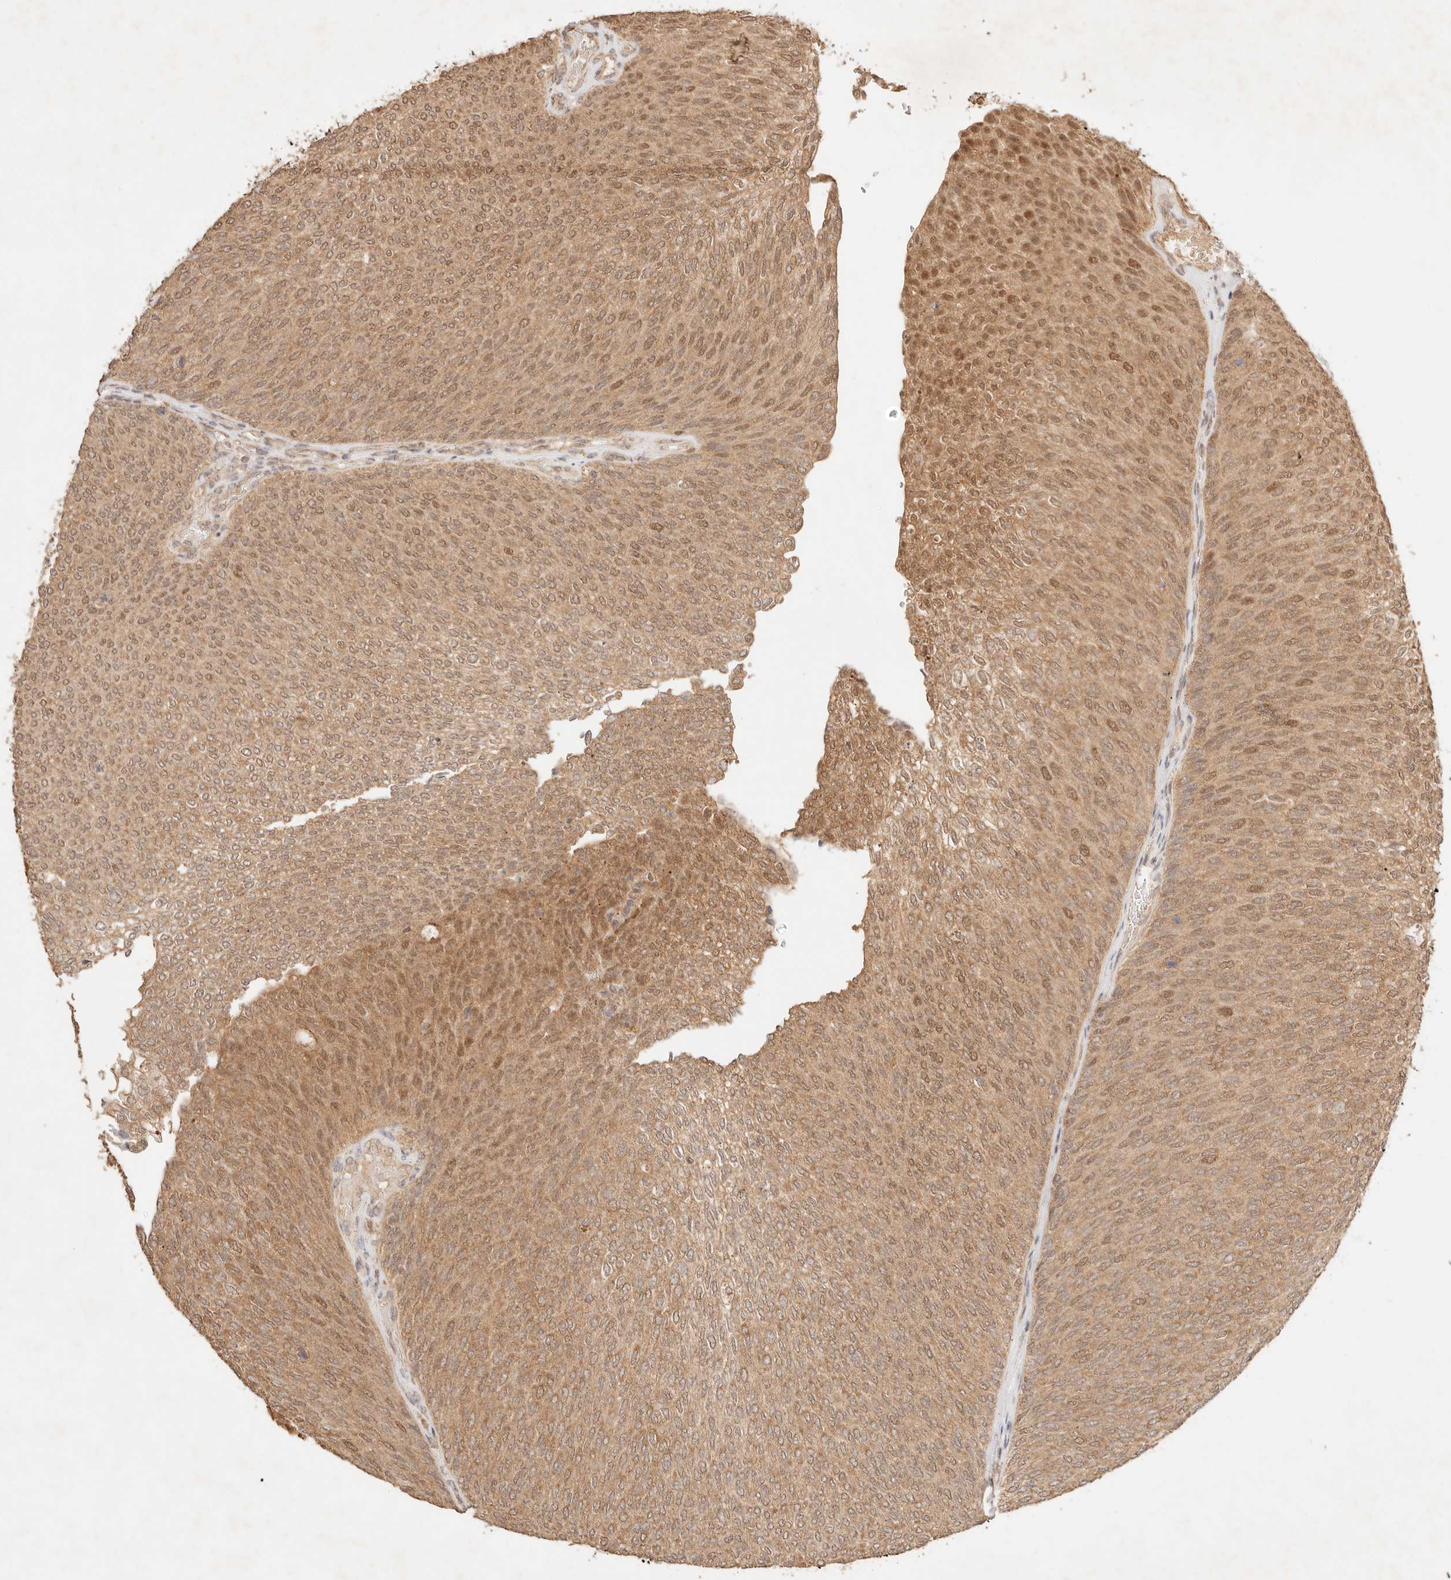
{"staining": {"intensity": "moderate", "quantity": ">75%", "location": "cytoplasmic/membranous,nuclear"}, "tissue": "urothelial cancer", "cell_type": "Tumor cells", "image_type": "cancer", "snomed": [{"axis": "morphology", "description": "Urothelial carcinoma, Low grade"}, {"axis": "topography", "description": "Urinary bladder"}], "caption": "Moderate cytoplasmic/membranous and nuclear protein staining is identified in approximately >75% of tumor cells in urothelial cancer.", "gene": "TRIM11", "patient": {"sex": "female", "age": 79}}